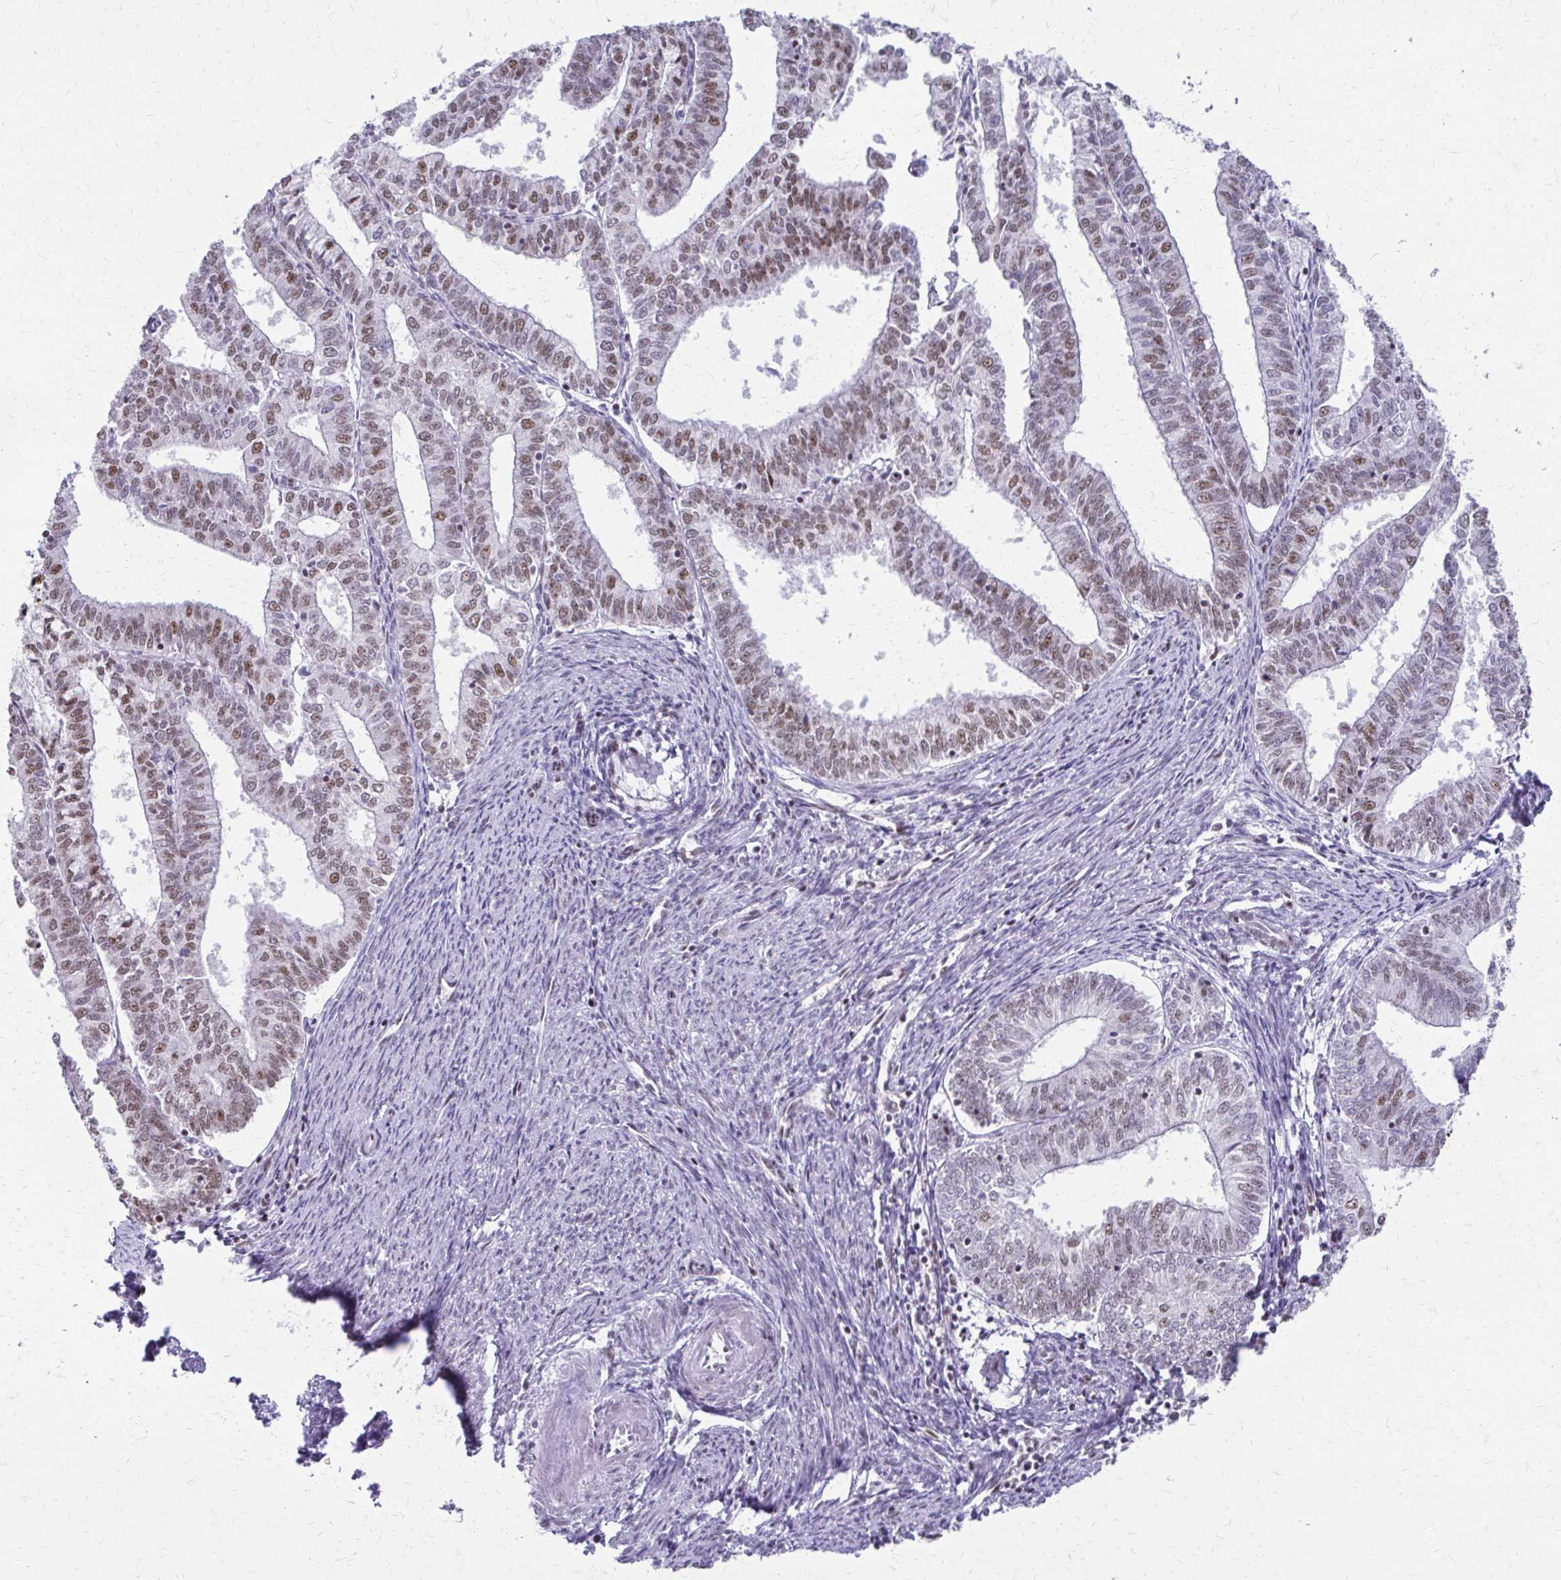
{"staining": {"intensity": "moderate", "quantity": "25%-75%", "location": "nuclear"}, "tissue": "endometrial cancer", "cell_type": "Tumor cells", "image_type": "cancer", "snomed": [{"axis": "morphology", "description": "Adenocarcinoma, NOS"}, {"axis": "topography", "description": "Endometrium"}], "caption": "DAB (3,3'-diaminobenzidine) immunohistochemical staining of endometrial adenocarcinoma displays moderate nuclear protein expression in approximately 25%-75% of tumor cells.", "gene": "SS18", "patient": {"sex": "female", "age": 61}}